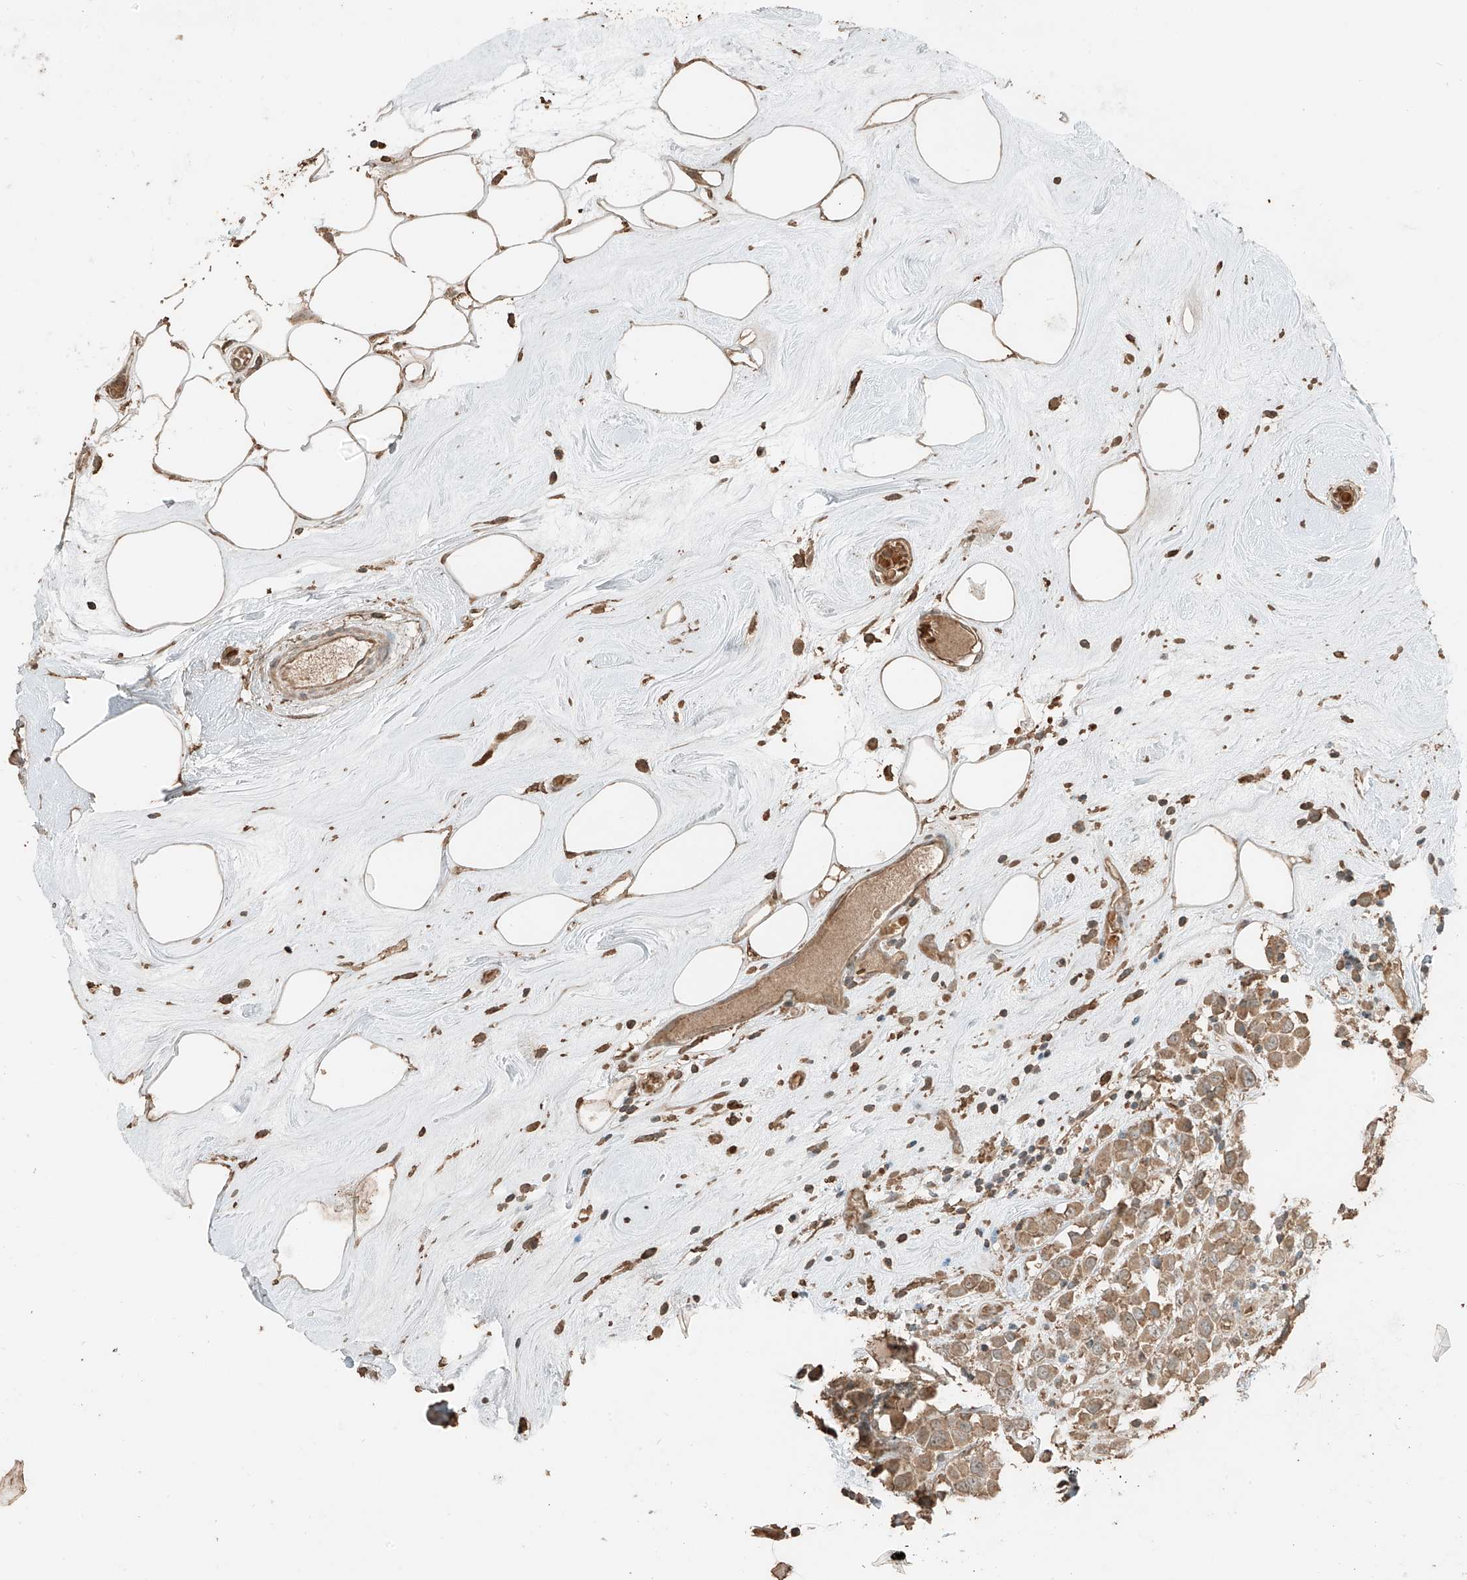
{"staining": {"intensity": "moderate", "quantity": ">75%", "location": "cytoplasmic/membranous"}, "tissue": "breast cancer", "cell_type": "Tumor cells", "image_type": "cancer", "snomed": [{"axis": "morphology", "description": "Duct carcinoma"}, {"axis": "topography", "description": "Breast"}], "caption": "Breast invasive ductal carcinoma stained with a brown dye reveals moderate cytoplasmic/membranous positive staining in about >75% of tumor cells.", "gene": "RFTN2", "patient": {"sex": "female", "age": 61}}